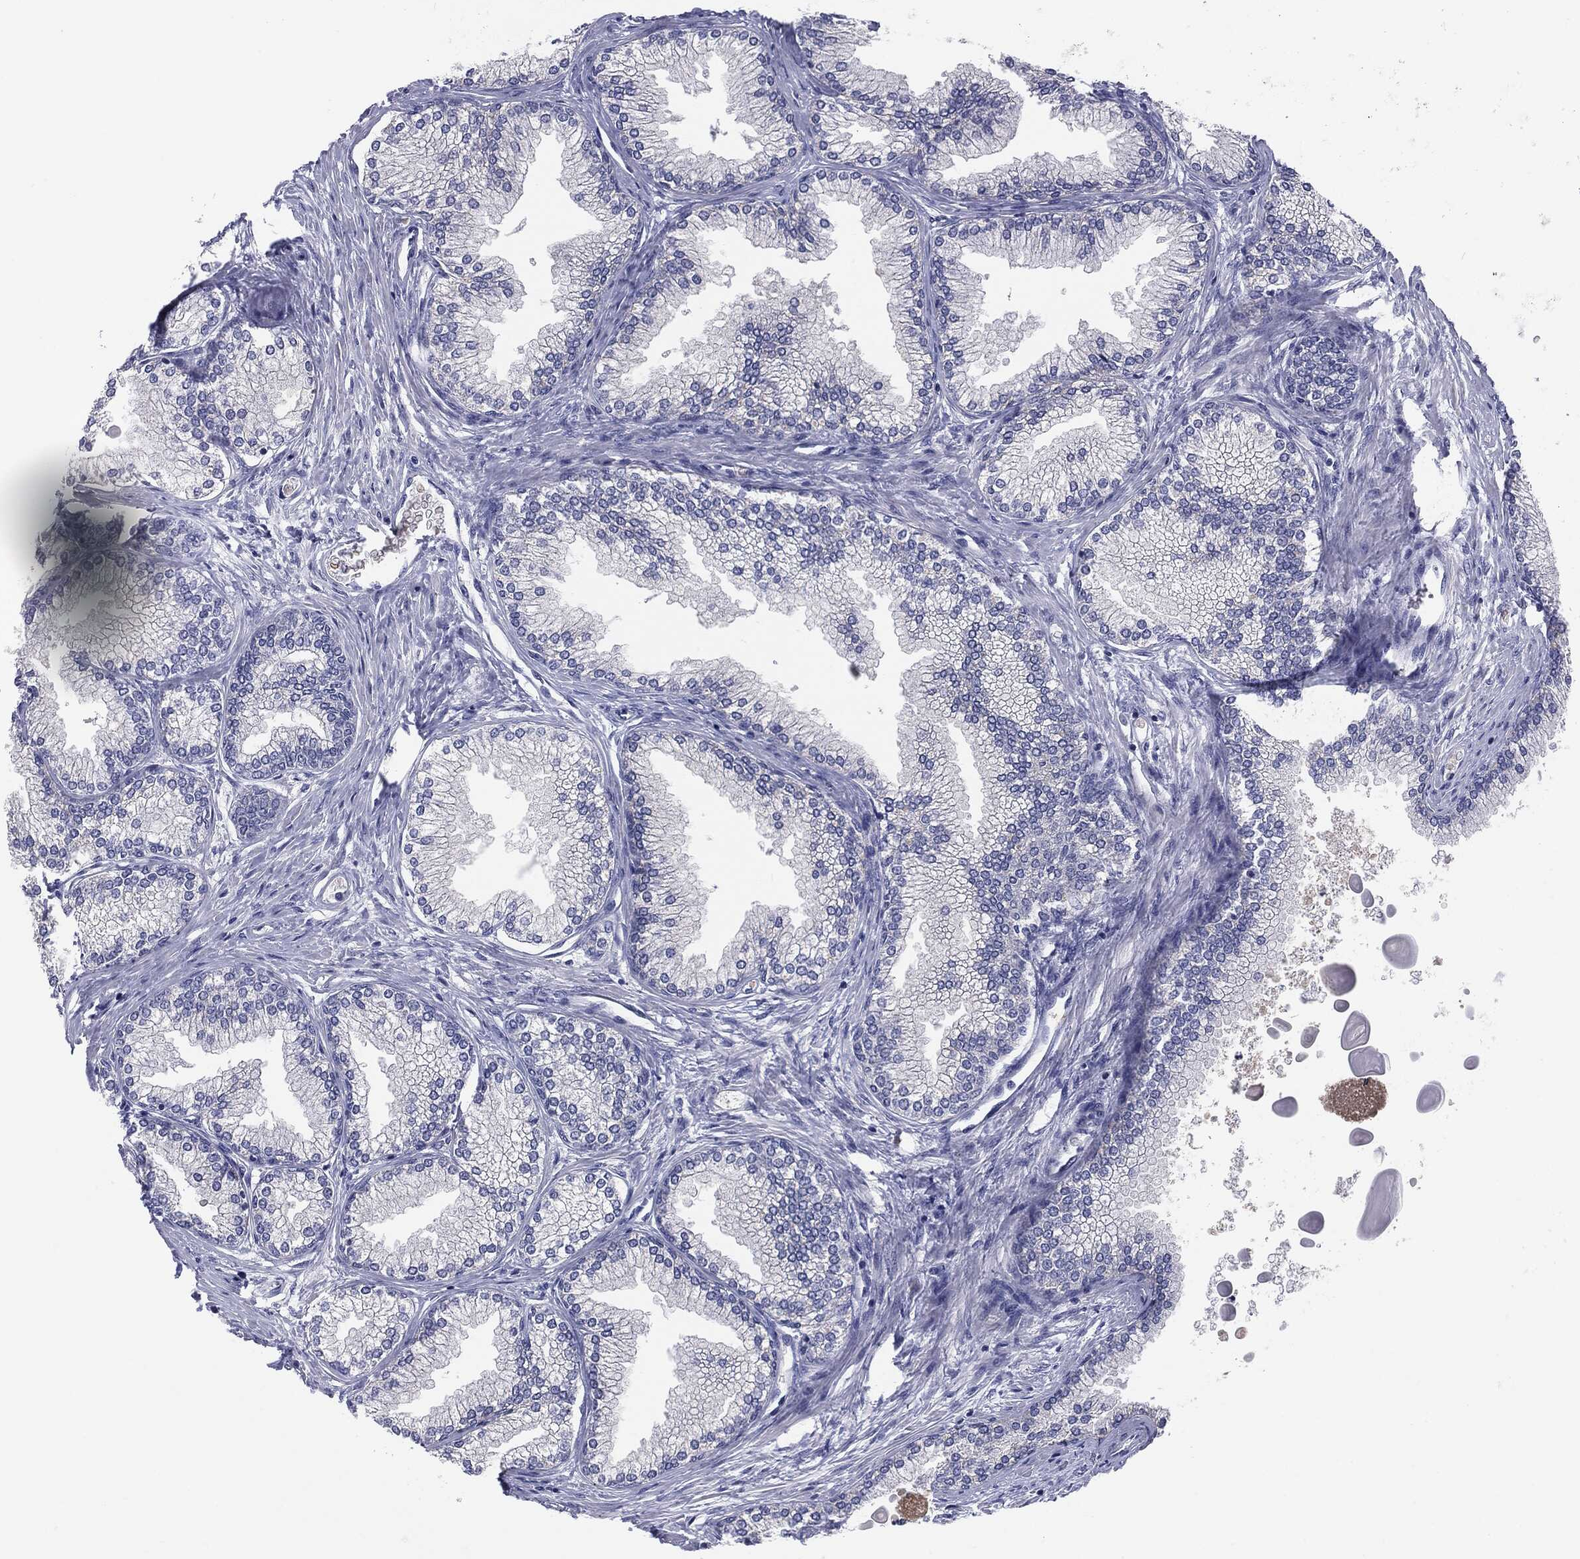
{"staining": {"intensity": "negative", "quantity": "none", "location": "none"}, "tissue": "prostate", "cell_type": "Glandular cells", "image_type": "normal", "snomed": [{"axis": "morphology", "description": "Normal tissue, NOS"}, {"axis": "topography", "description": "Prostate"}], "caption": "A high-resolution histopathology image shows immunohistochemistry staining of unremarkable prostate, which exhibits no significant staining in glandular cells.", "gene": "SLC5A5", "patient": {"sex": "male", "age": 72}}